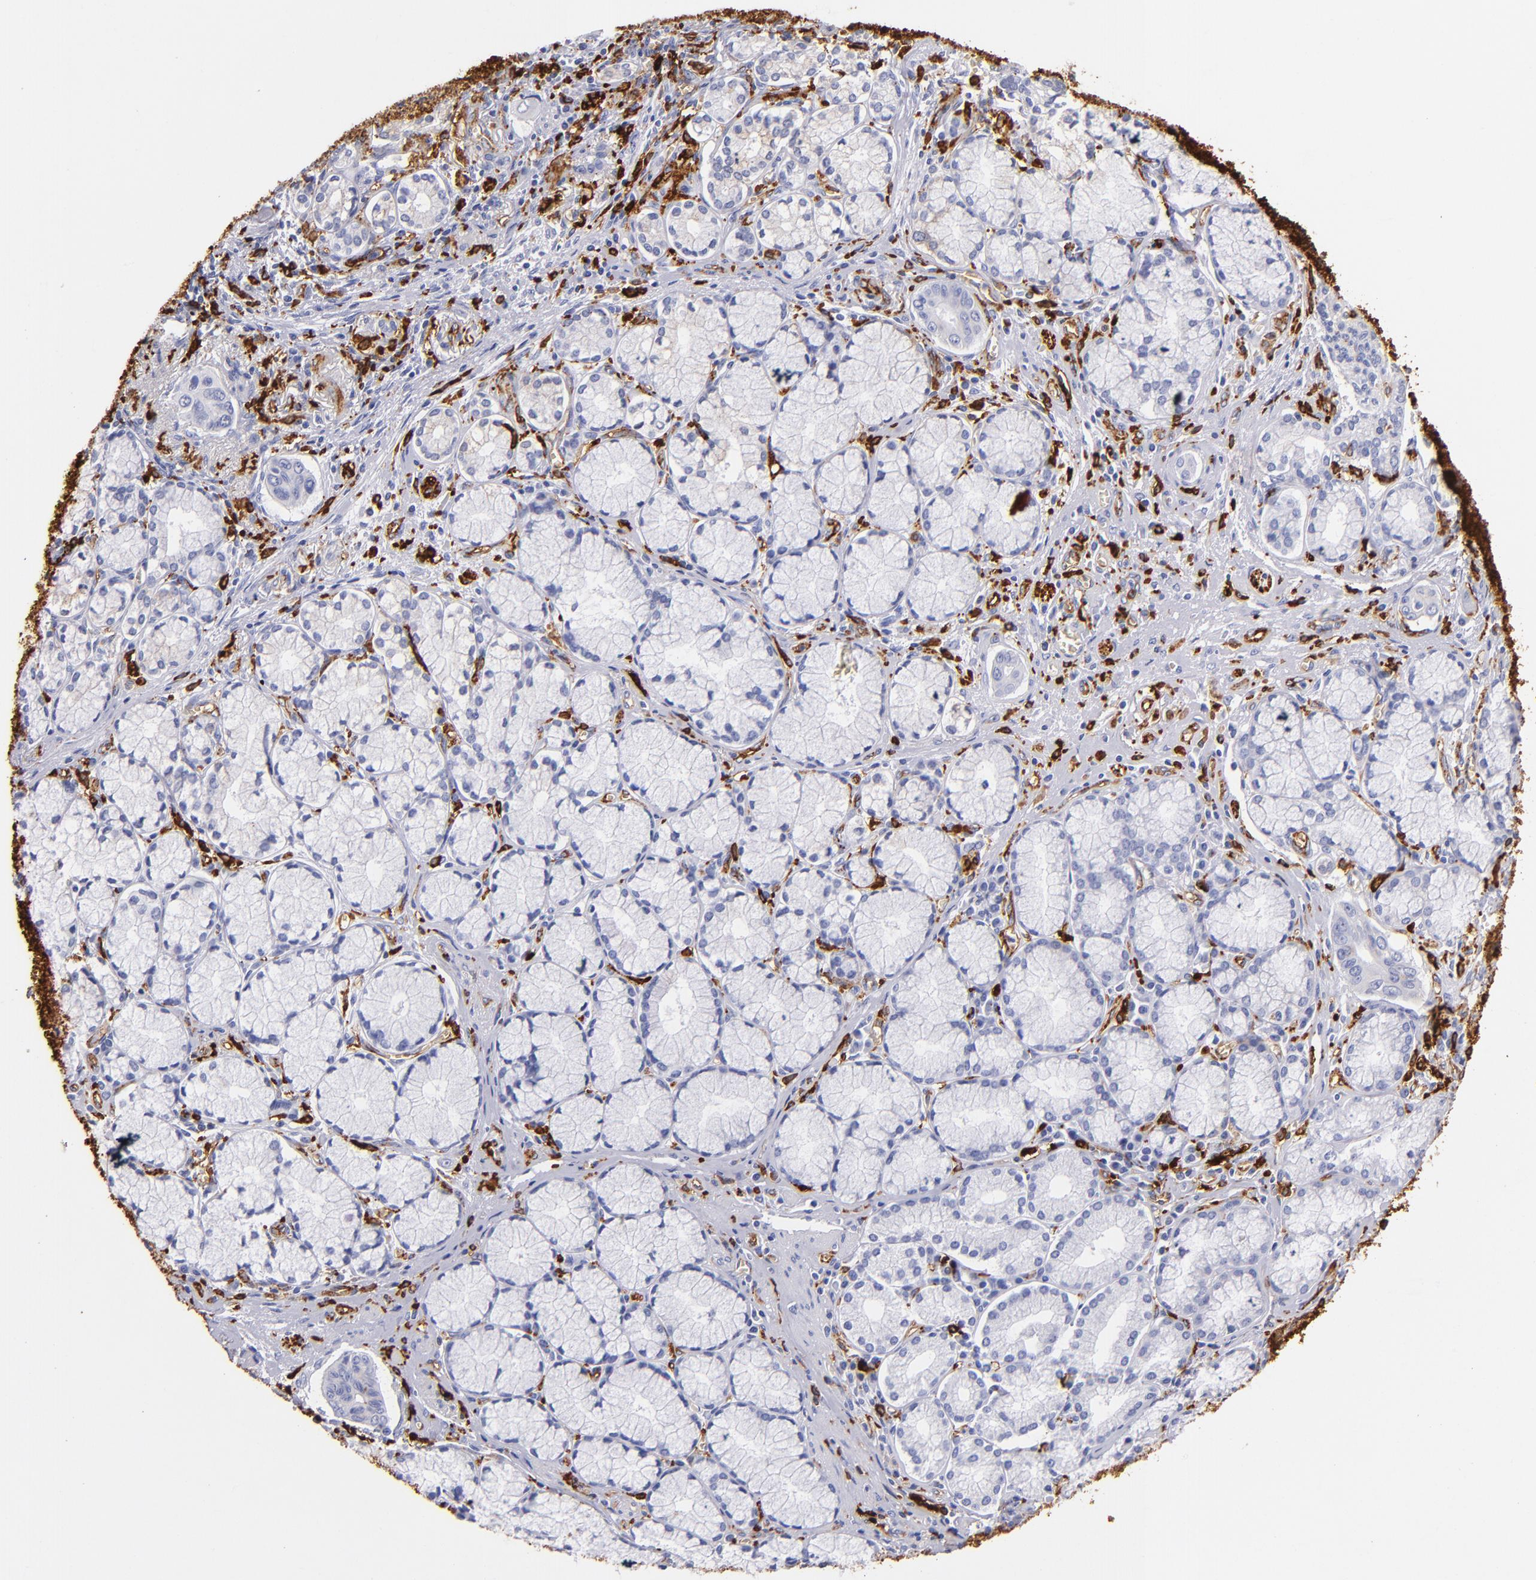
{"staining": {"intensity": "weak", "quantity": "<25%", "location": "cytoplasmic/membranous"}, "tissue": "pancreatic cancer", "cell_type": "Tumor cells", "image_type": "cancer", "snomed": [{"axis": "morphology", "description": "Adenocarcinoma, NOS"}, {"axis": "topography", "description": "Pancreas"}], "caption": "Tumor cells are negative for brown protein staining in pancreatic cancer.", "gene": "HLA-DRA", "patient": {"sex": "male", "age": 77}}